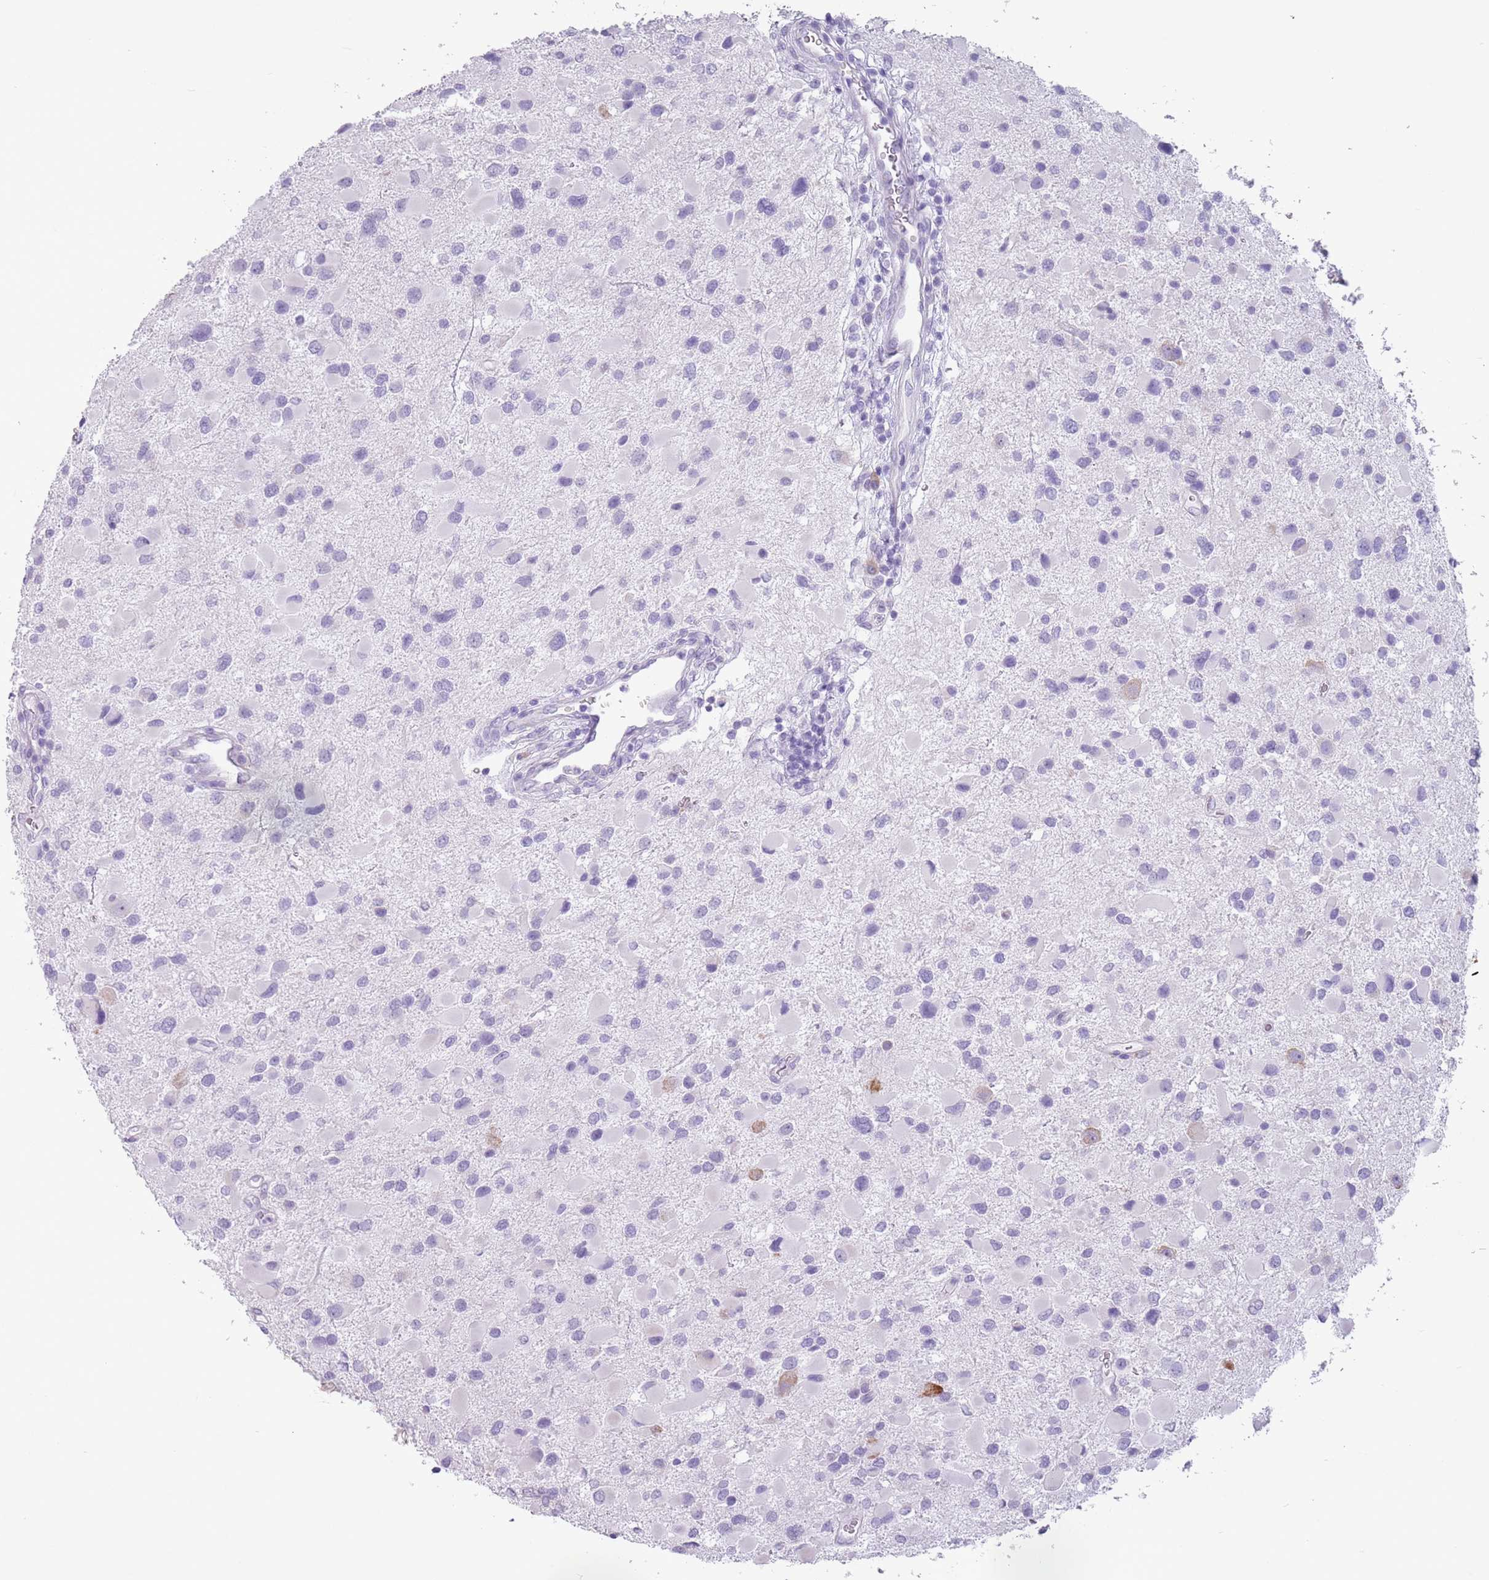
{"staining": {"intensity": "negative", "quantity": "none", "location": "none"}, "tissue": "glioma", "cell_type": "Tumor cells", "image_type": "cancer", "snomed": [{"axis": "morphology", "description": "Glioma, malignant, Low grade"}, {"axis": "topography", "description": "Brain"}], "caption": "Protein analysis of glioma reveals no significant positivity in tumor cells.", "gene": "HYOU1", "patient": {"sex": "female", "age": 32}}